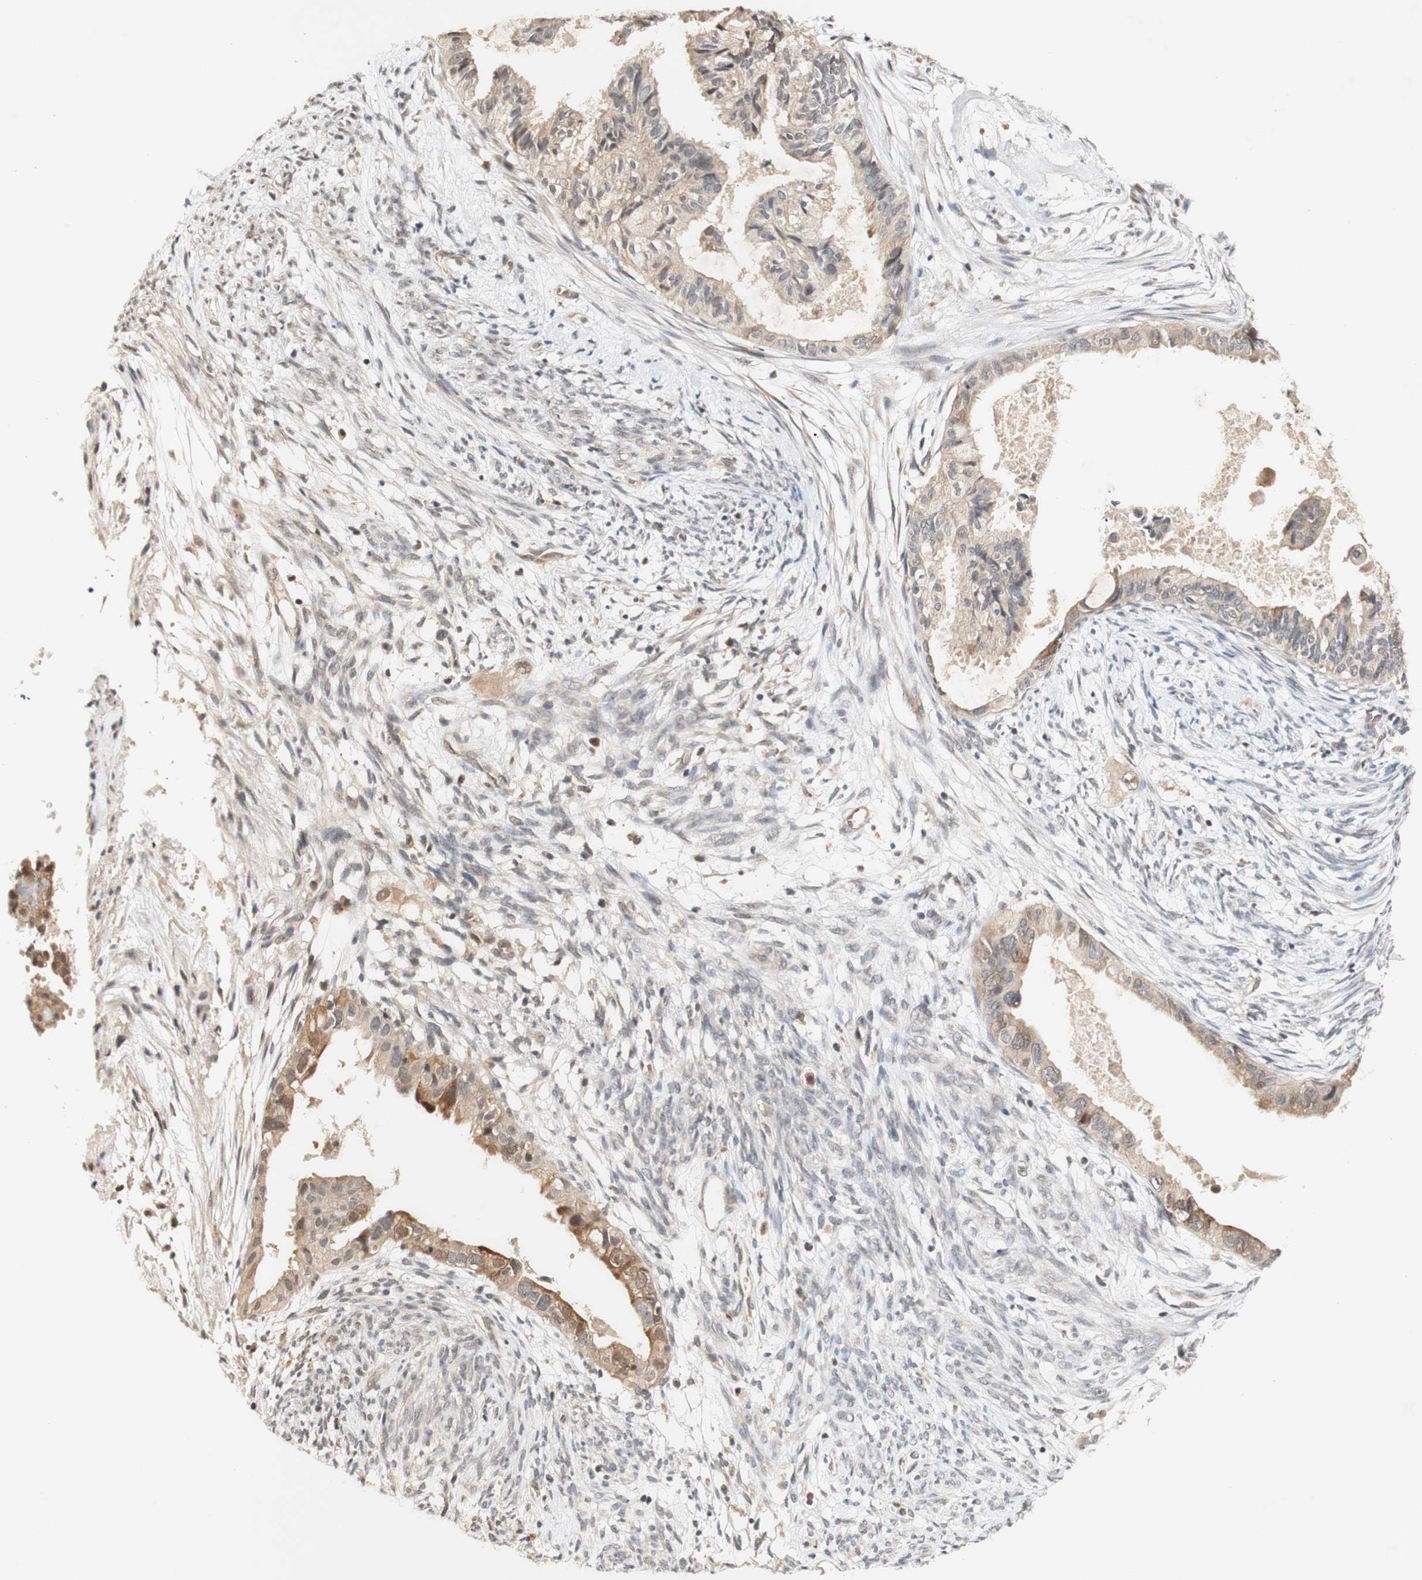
{"staining": {"intensity": "weak", "quantity": ">75%", "location": "cytoplasmic/membranous"}, "tissue": "cervical cancer", "cell_type": "Tumor cells", "image_type": "cancer", "snomed": [{"axis": "morphology", "description": "Normal tissue, NOS"}, {"axis": "morphology", "description": "Adenocarcinoma, NOS"}, {"axis": "topography", "description": "Cervix"}, {"axis": "topography", "description": "Endometrium"}], "caption": "Immunohistochemical staining of human cervical adenocarcinoma shows weak cytoplasmic/membranous protein staining in approximately >75% of tumor cells.", "gene": "PIN1", "patient": {"sex": "female", "age": 86}}